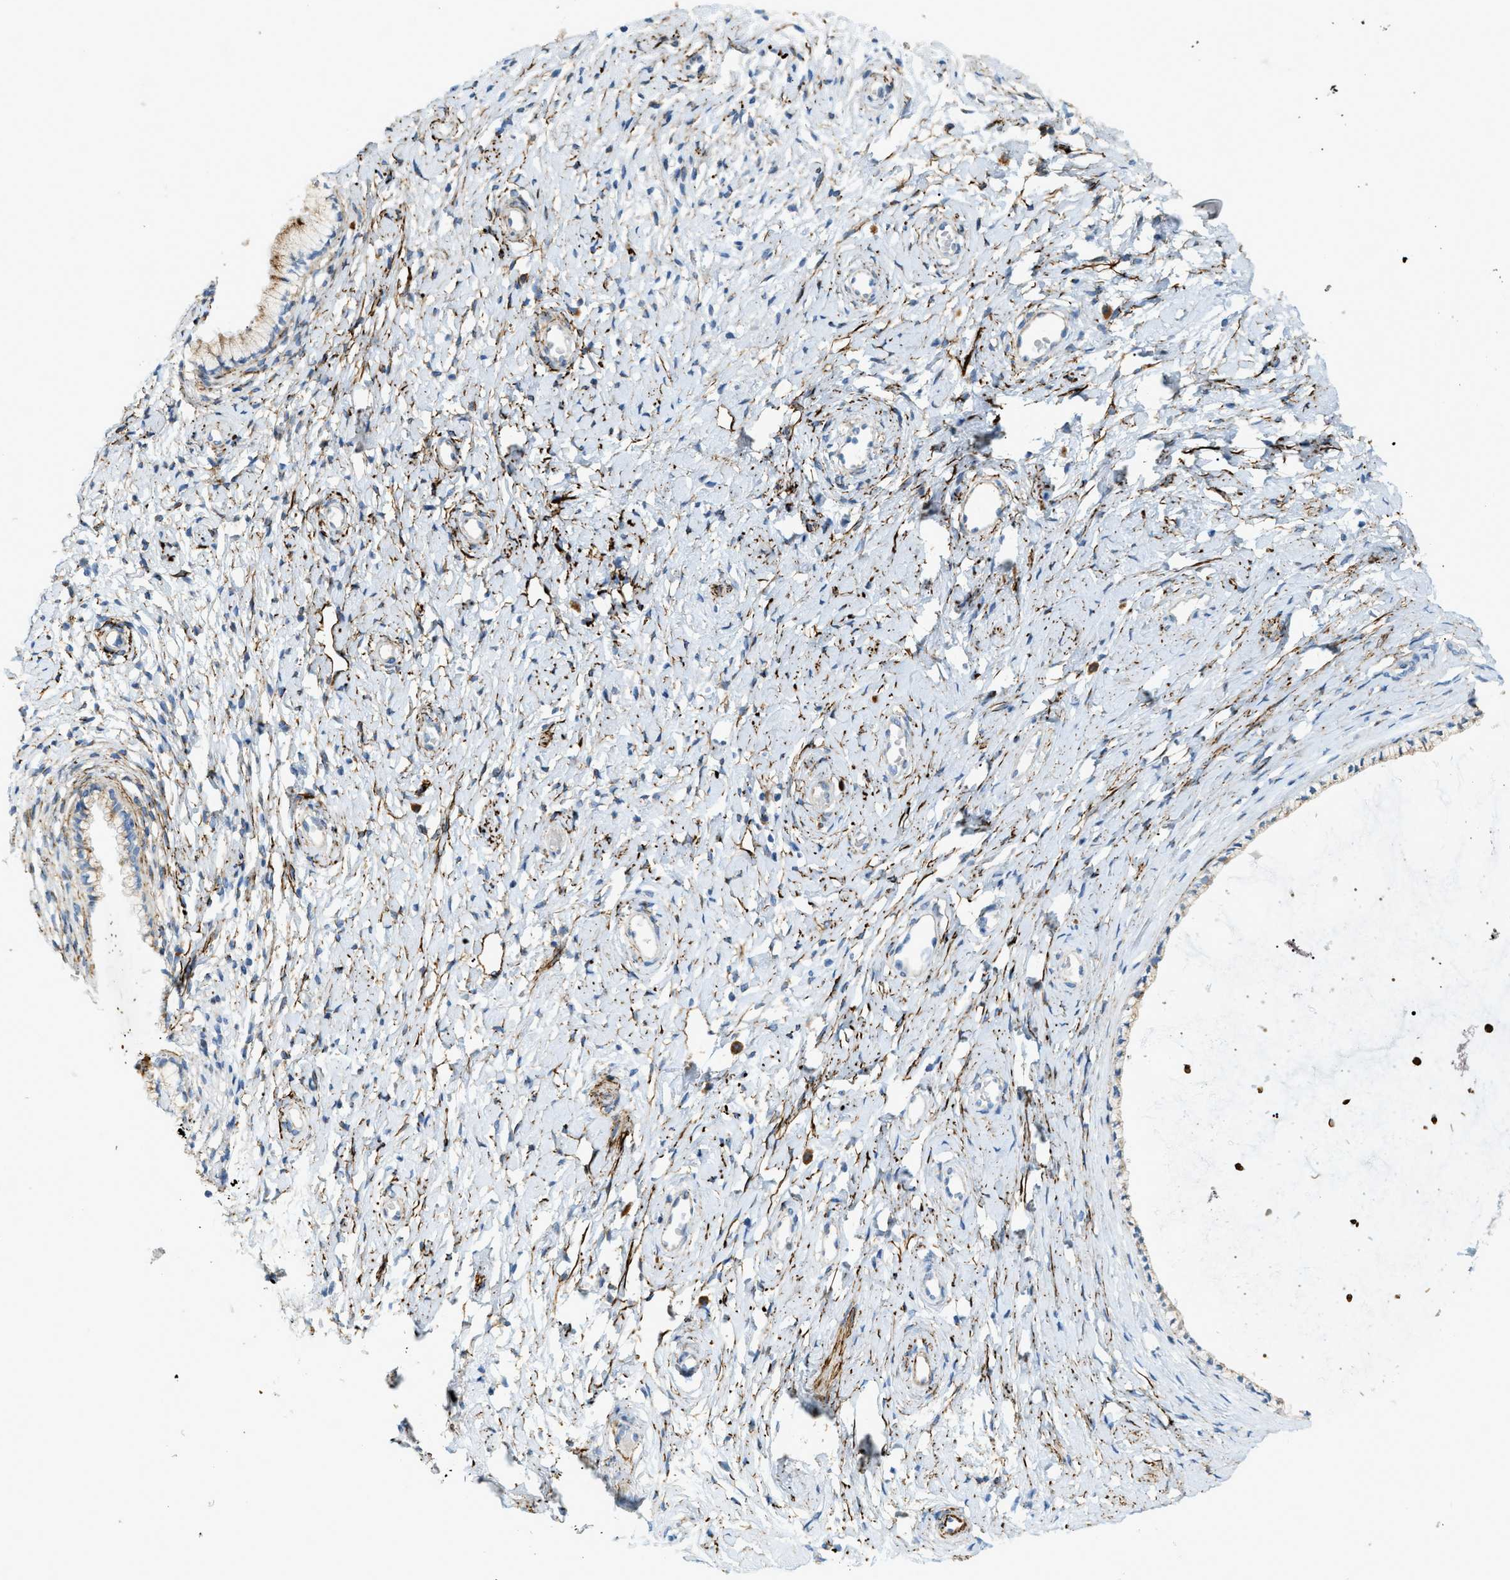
{"staining": {"intensity": "weak", "quantity": ">75%", "location": "cytoplasmic/membranous"}, "tissue": "cervix", "cell_type": "Glandular cells", "image_type": "normal", "snomed": [{"axis": "morphology", "description": "Normal tissue, NOS"}, {"axis": "topography", "description": "Cervix"}], "caption": "Immunohistochemical staining of normal cervix displays weak cytoplasmic/membranous protein positivity in about >75% of glandular cells. (IHC, brightfield microscopy, high magnification).", "gene": "LMBRD1", "patient": {"sex": "female", "age": 72}}